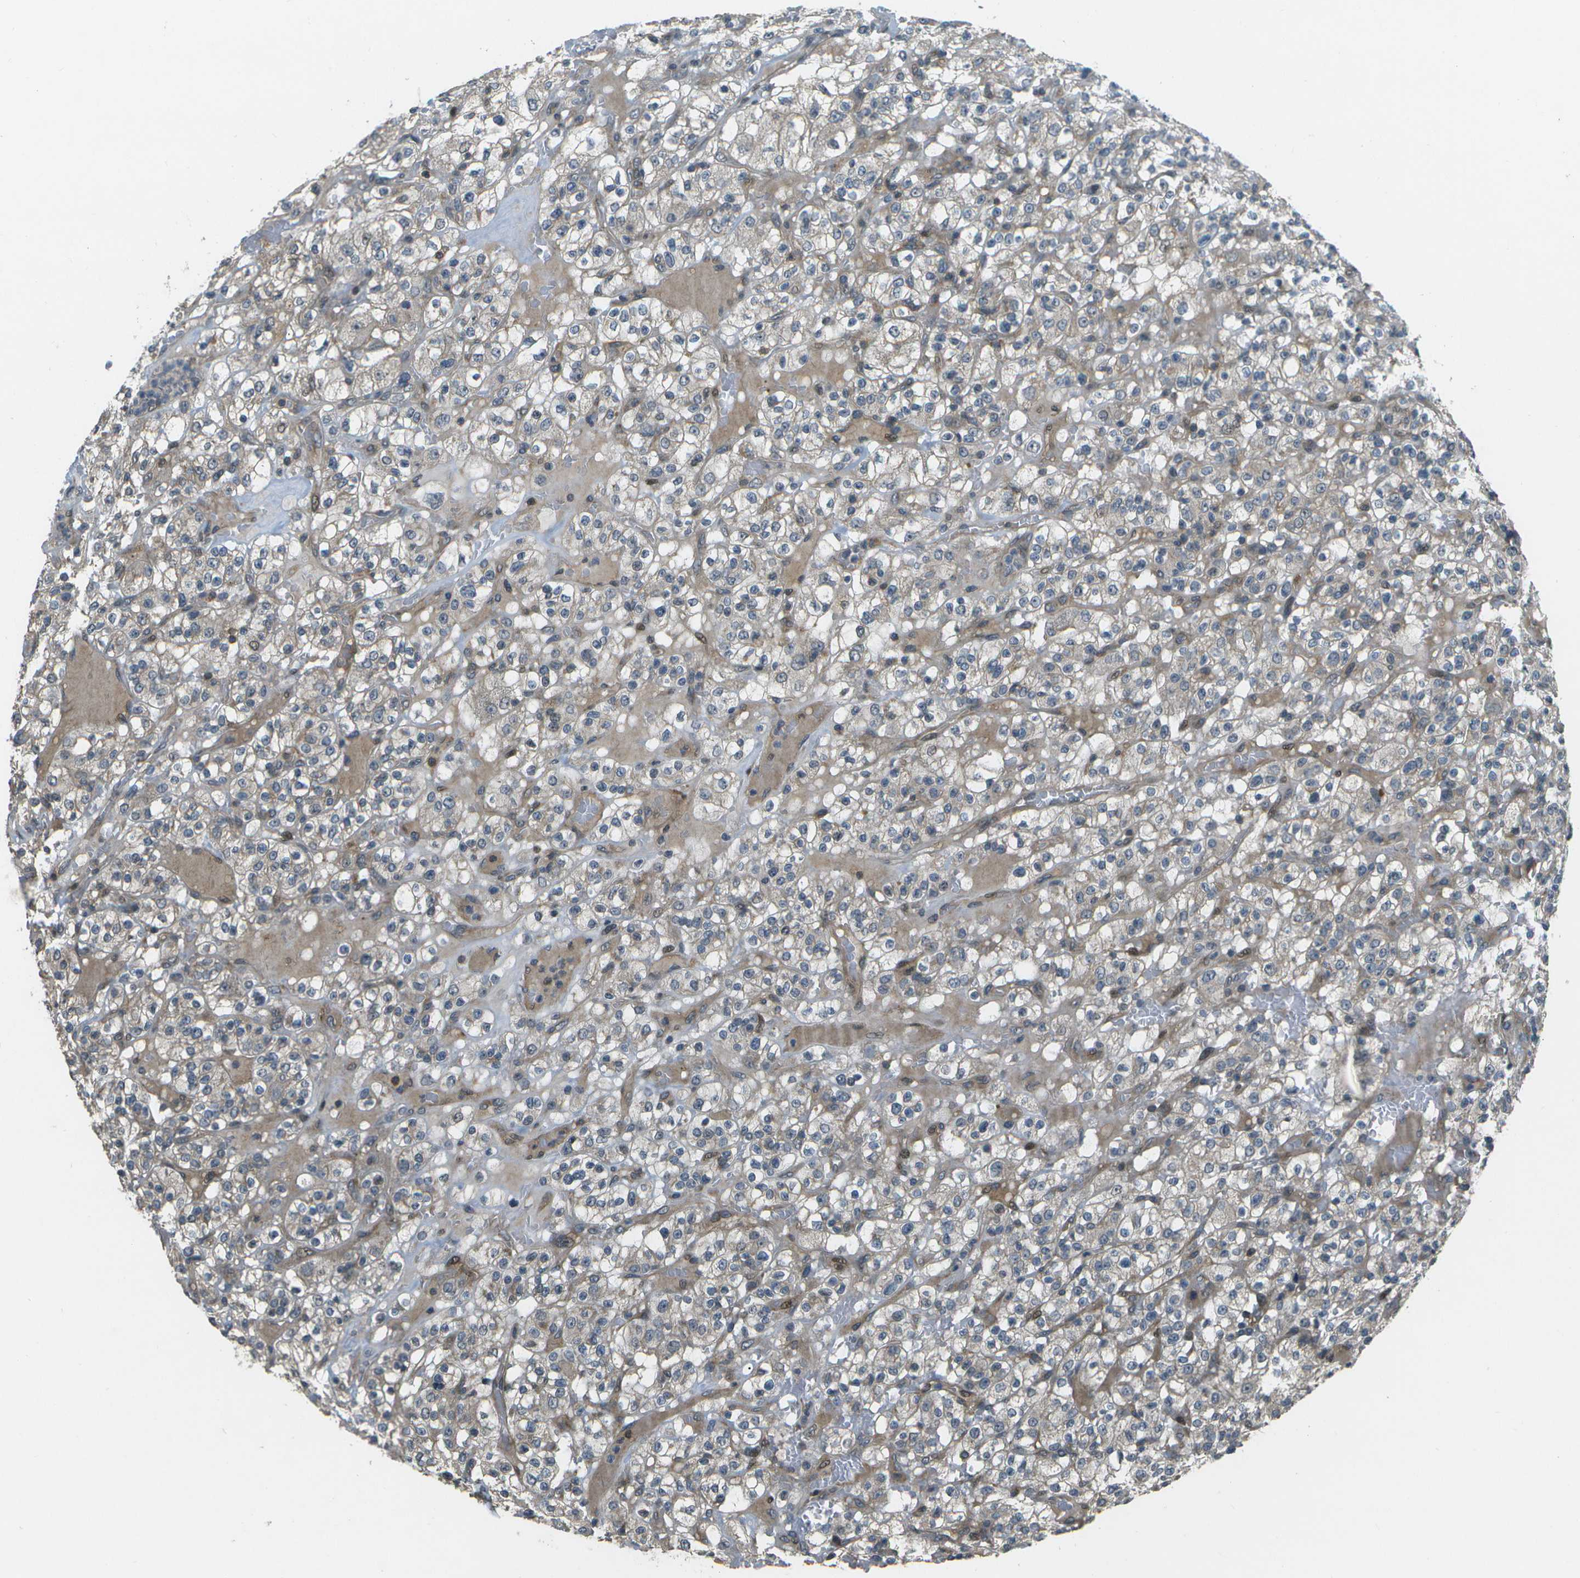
{"staining": {"intensity": "weak", "quantity": "<25%", "location": "cytoplasmic/membranous"}, "tissue": "renal cancer", "cell_type": "Tumor cells", "image_type": "cancer", "snomed": [{"axis": "morphology", "description": "Normal tissue, NOS"}, {"axis": "morphology", "description": "Adenocarcinoma, NOS"}, {"axis": "topography", "description": "Kidney"}], "caption": "Micrograph shows no protein staining in tumor cells of adenocarcinoma (renal) tissue.", "gene": "WNK2", "patient": {"sex": "female", "age": 72}}